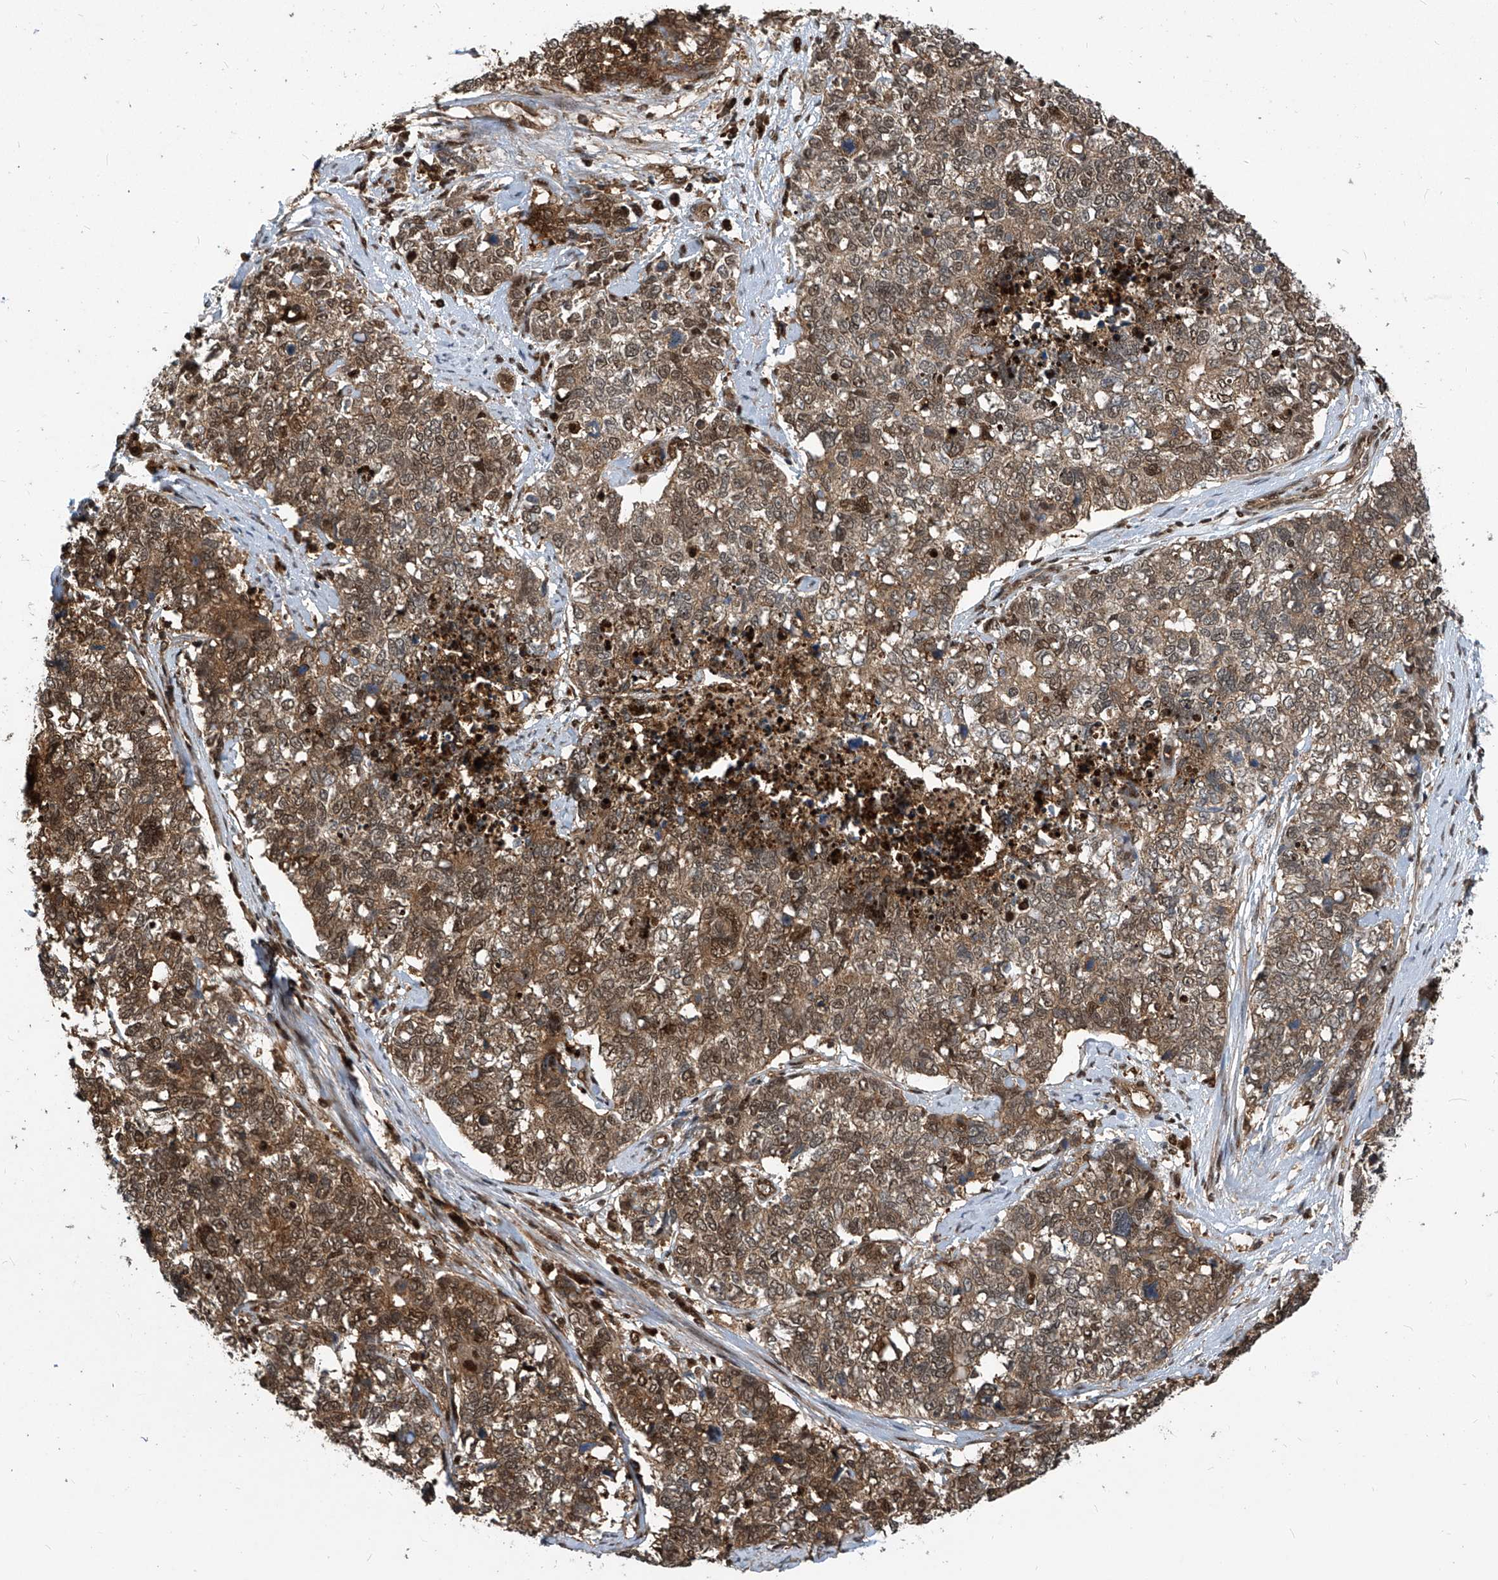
{"staining": {"intensity": "moderate", "quantity": ">75%", "location": "cytoplasmic/membranous,nuclear"}, "tissue": "cervical cancer", "cell_type": "Tumor cells", "image_type": "cancer", "snomed": [{"axis": "morphology", "description": "Squamous cell carcinoma, NOS"}, {"axis": "topography", "description": "Cervix"}], "caption": "Tumor cells demonstrate medium levels of moderate cytoplasmic/membranous and nuclear positivity in approximately >75% of cells in human cervical cancer (squamous cell carcinoma).", "gene": "PSMB1", "patient": {"sex": "female", "age": 63}}